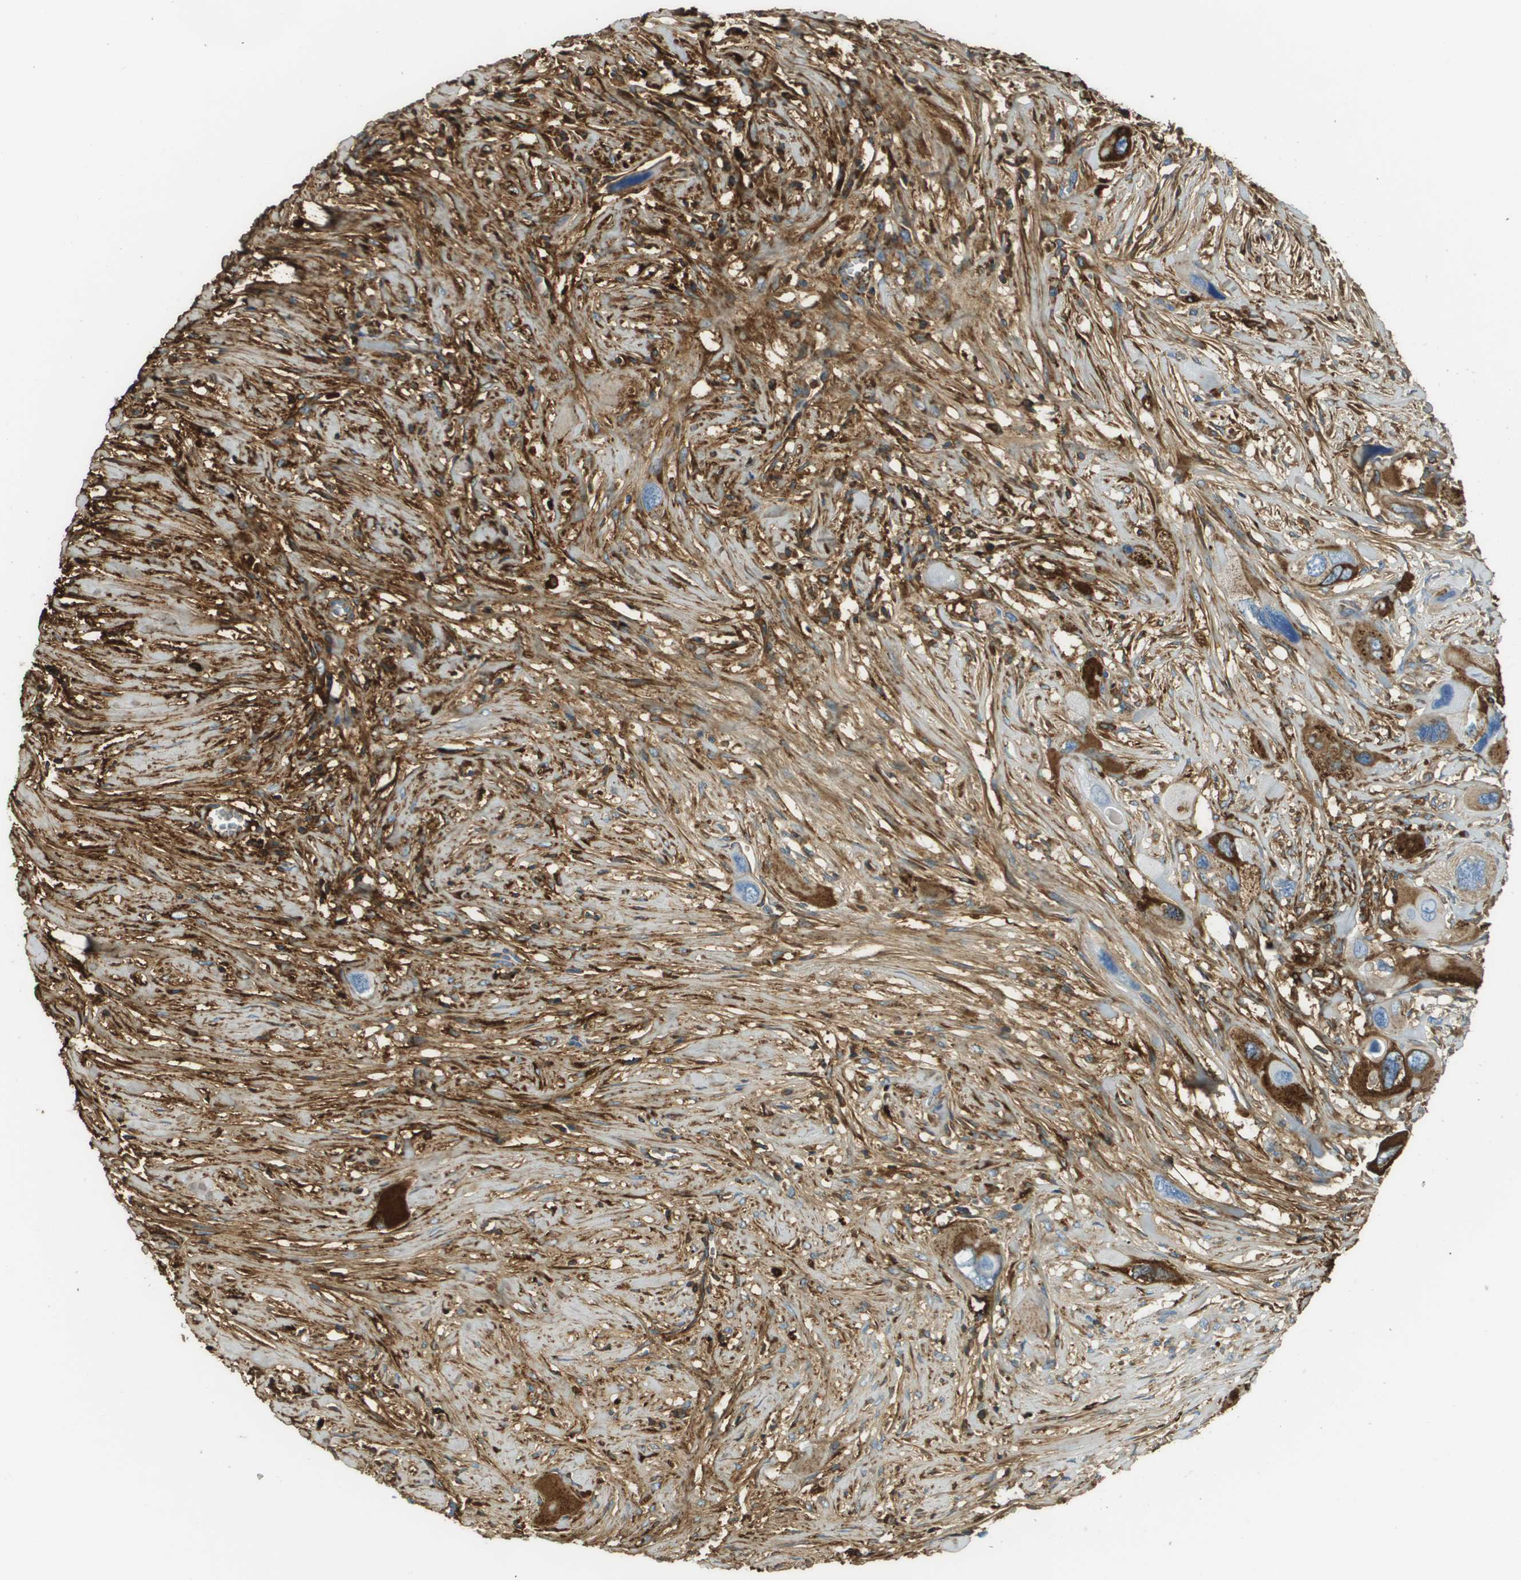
{"staining": {"intensity": "strong", "quantity": "25%-75%", "location": "cytoplasmic/membranous"}, "tissue": "pancreatic cancer", "cell_type": "Tumor cells", "image_type": "cancer", "snomed": [{"axis": "morphology", "description": "Adenocarcinoma, NOS"}, {"axis": "topography", "description": "Pancreas"}], "caption": "Adenocarcinoma (pancreatic) stained with DAB (3,3'-diaminobenzidine) IHC displays high levels of strong cytoplasmic/membranous positivity in approximately 25%-75% of tumor cells.", "gene": "DCN", "patient": {"sex": "male", "age": 73}}